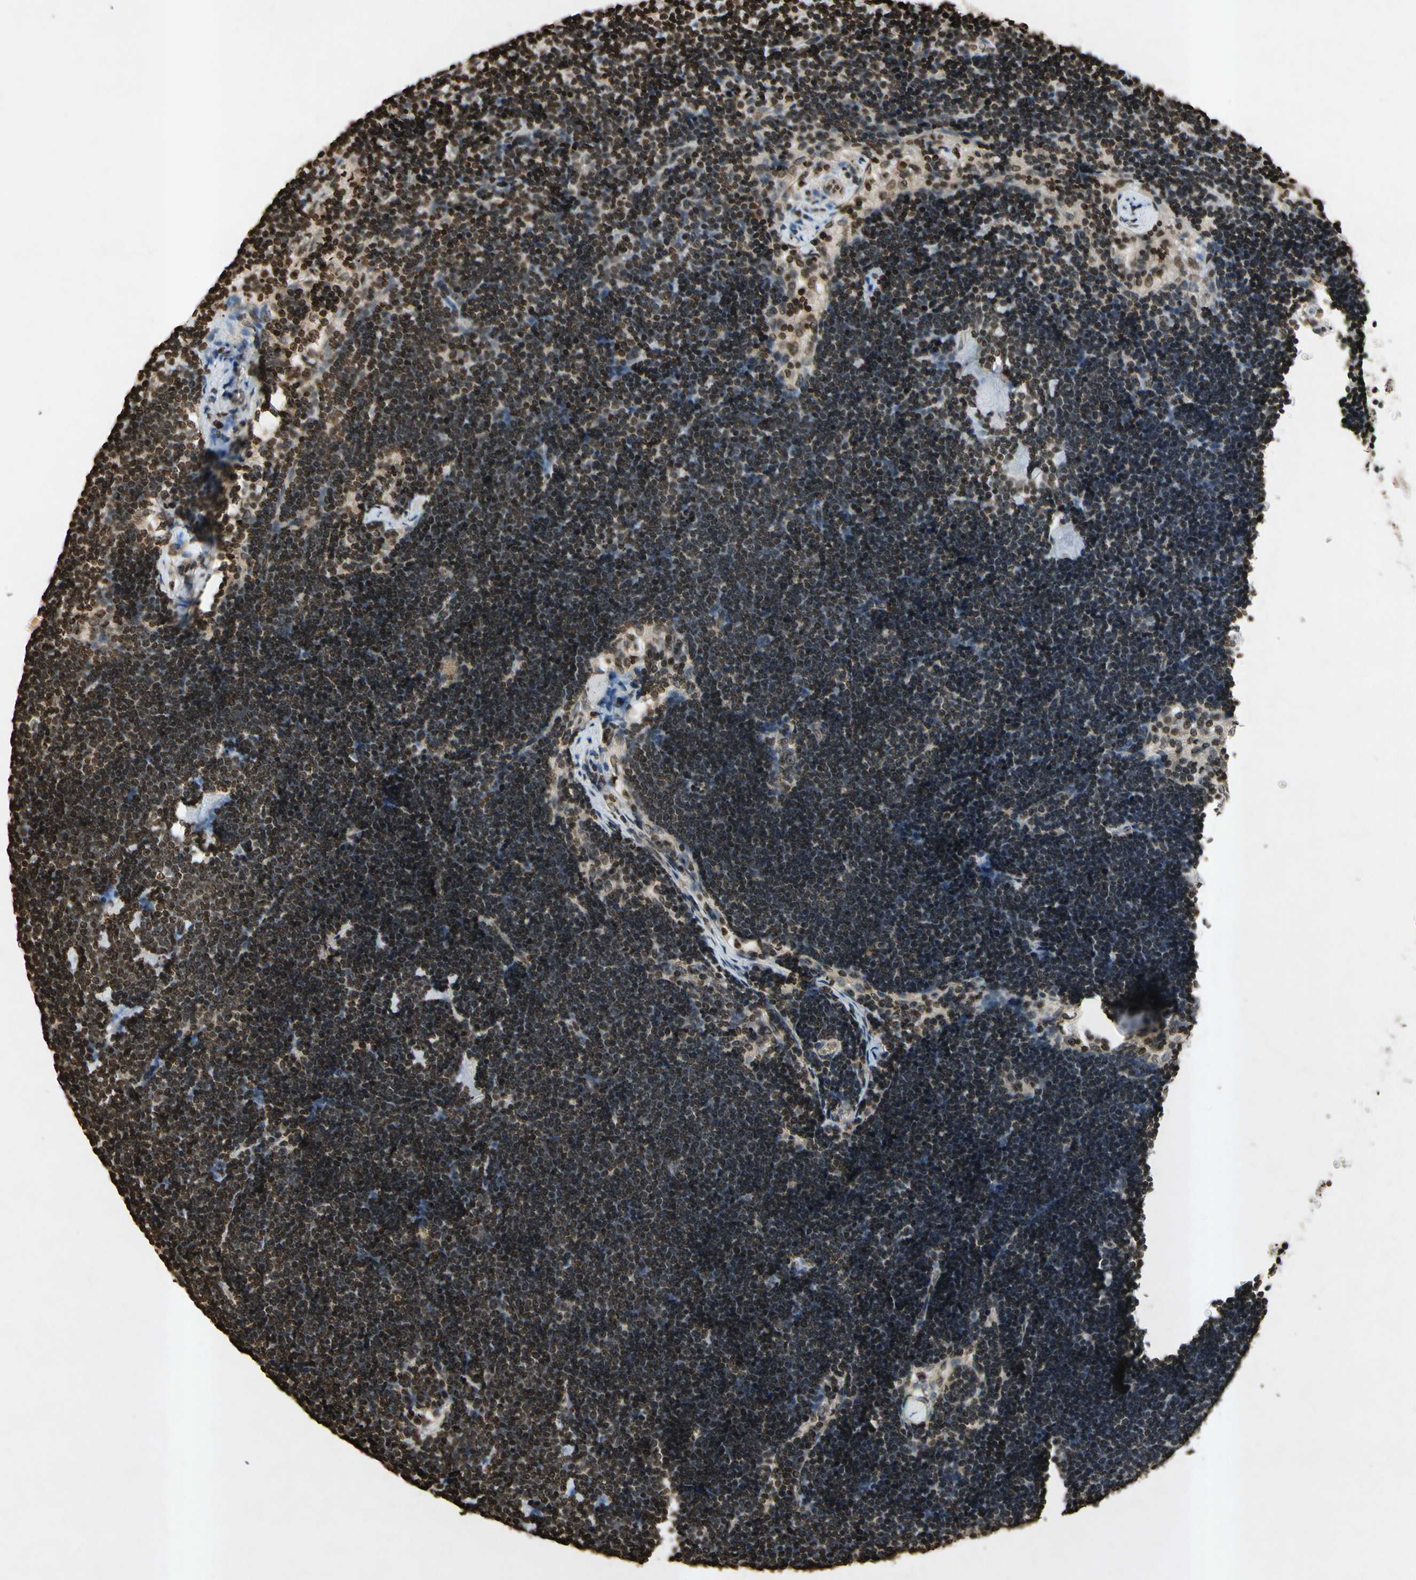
{"staining": {"intensity": "moderate", "quantity": ">75%", "location": "nuclear"}, "tissue": "lymph node", "cell_type": "Germinal center cells", "image_type": "normal", "snomed": [{"axis": "morphology", "description": "Normal tissue, NOS"}, {"axis": "topography", "description": "Lymph node"}], "caption": "Lymph node stained with immunohistochemistry demonstrates moderate nuclear expression in about >75% of germinal center cells.", "gene": "HOXB3", "patient": {"sex": "male", "age": 63}}